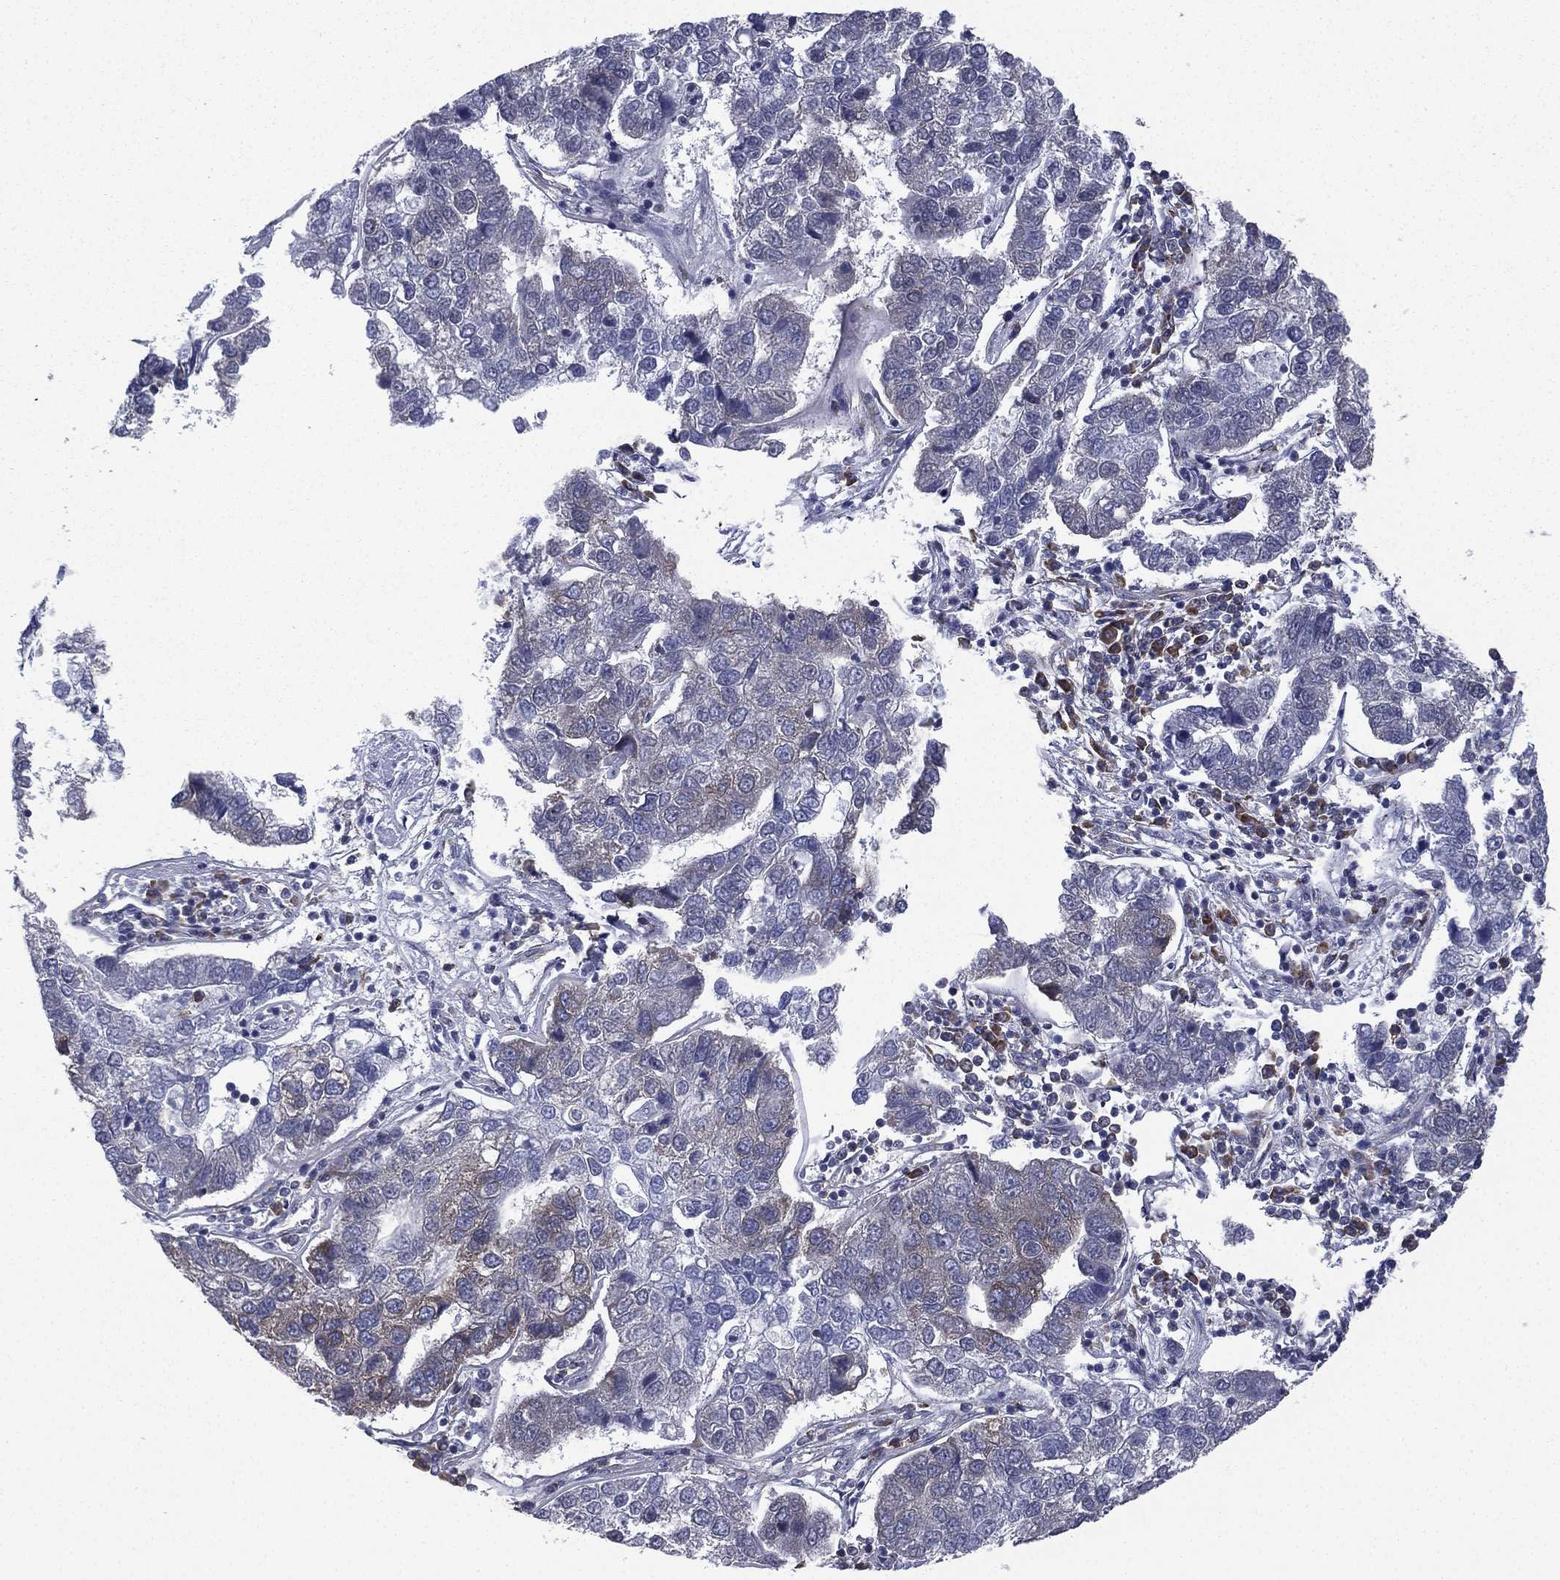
{"staining": {"intensity": "strong", "quantity": "<25%", "location": "cytoplasmic/membranous"}, "tissue": "pancreatic cancer", "cell_type": "Tumor cells", "image_type": "cancer", "snomed": [{"axis": "morphology", "description": "Adenocarcinoma, NOS"}, {"axis": "topography", "description": "Pancreas"}], "caption": "A medium amount of strong cytoplasmic/membranous positivity is seen in approximately <25% of tumor cells in adenocarcinoma (pancreatic) tissue.", "gene": "FARSA", "patient": {"sex": "female", "age": 61}}